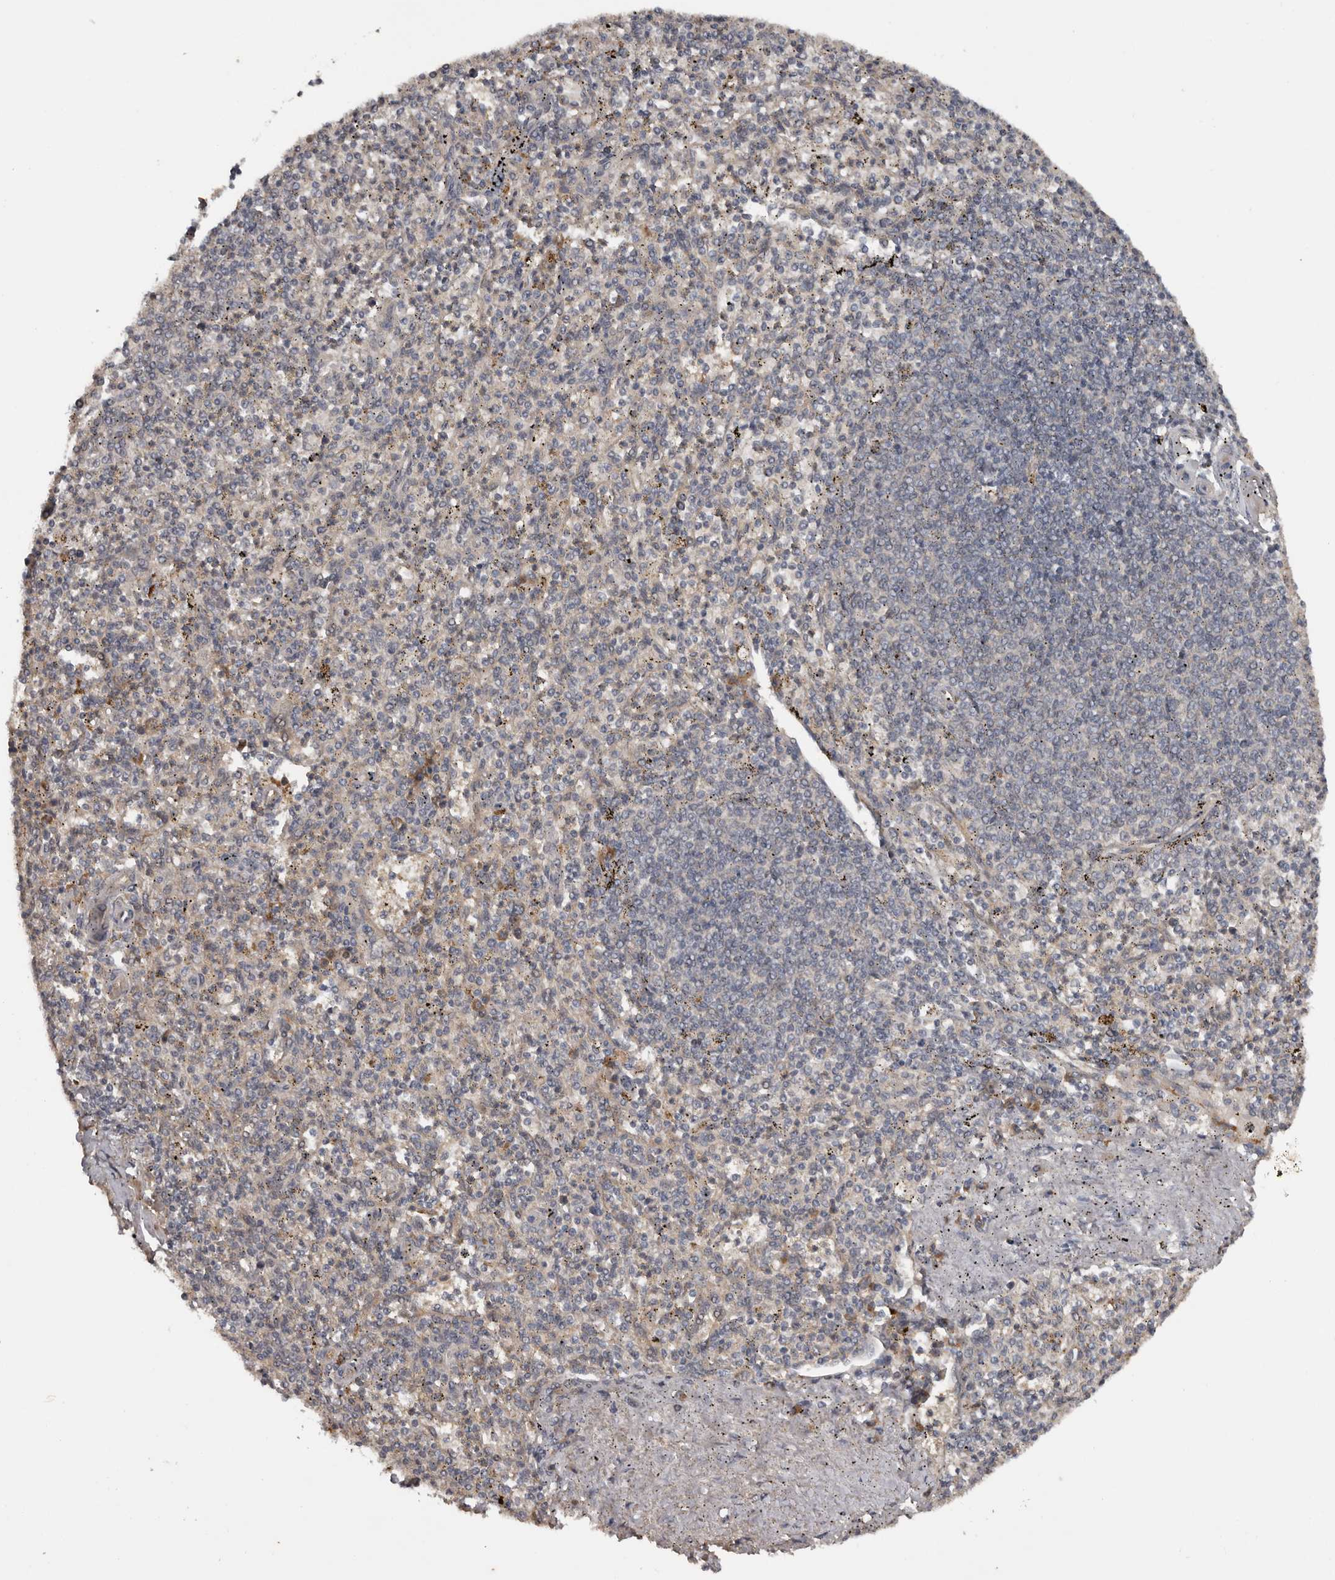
{"staining": {"intensity": "weak", "quantity": "<25%", "location": "cytoplasmic/membranous"}, "tissue": "spleen", "cell_type": "Cells in red pulp", "image_type": "normal", "snomed": [{"axis": "morphology", "description": "Normal tissue, NOS"}, {"axis": "topography", "description": "Spleen"}], "caption": "IHC histopathology image of benign spleen: spleen stained with DAB exhibits no significant protein positivity in cells in red pulp.", "gene": "DNAJB4", "patient": {"sex": "male", "age": 72}}